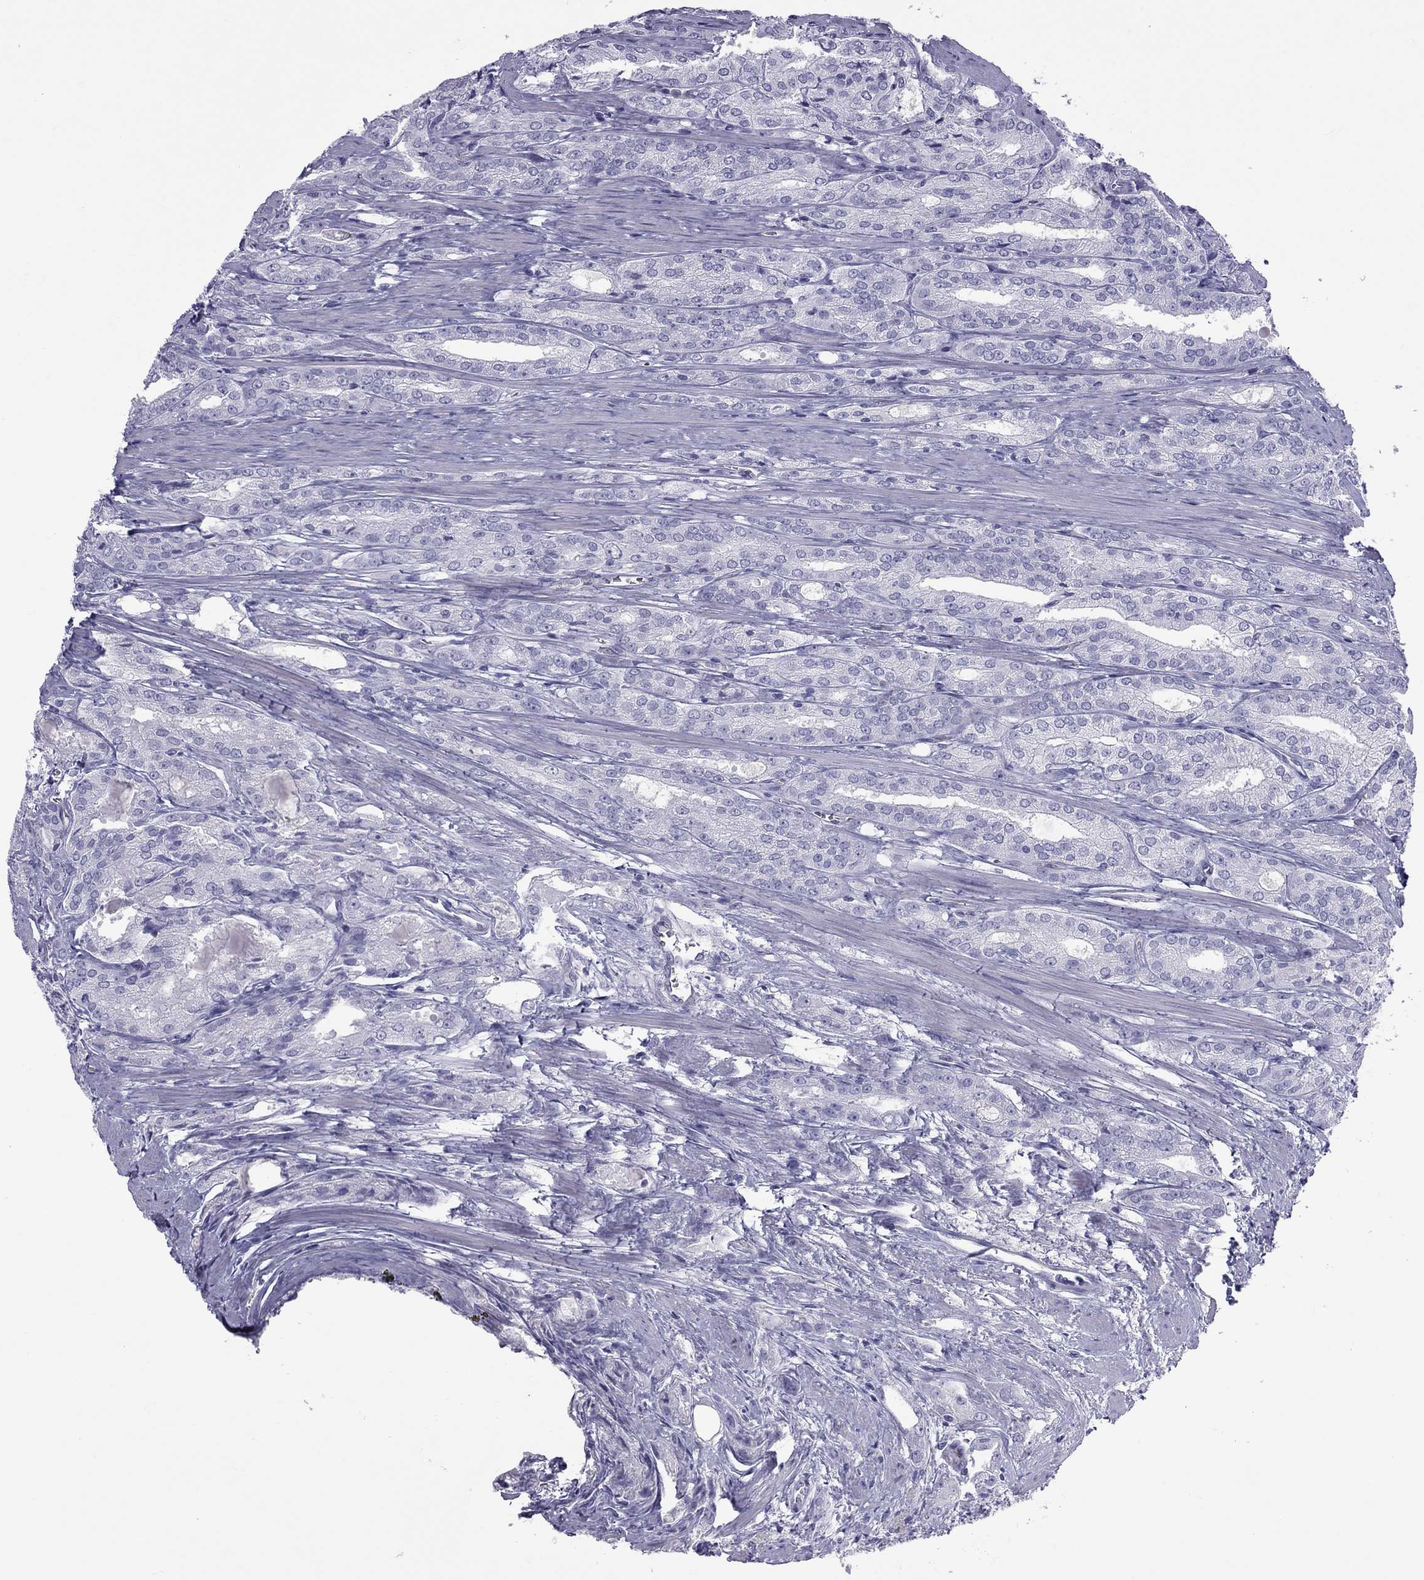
{"staining": {"intensity": "negative", "quantity": "none", "location": "none"}, "tissue": "prostate cancer", "cell_type": "Tumor cells", "image_type": "cancer", "snomed": [{"axis": "morphology", "description": "Adenocarcinoma, NOS"}, {"axis": "morphology", "description": "Adenocarcinoma, High grade"}, {"axis": "topography", "description": "Prostate"}], "caption": "Immunohistochemistry (IHC) of high-grade adenocarcinoma (prostate) displays no positivity in tumor cells.", "gene": "FSCN3", "patient": {"sex": "male", "age": 70}}